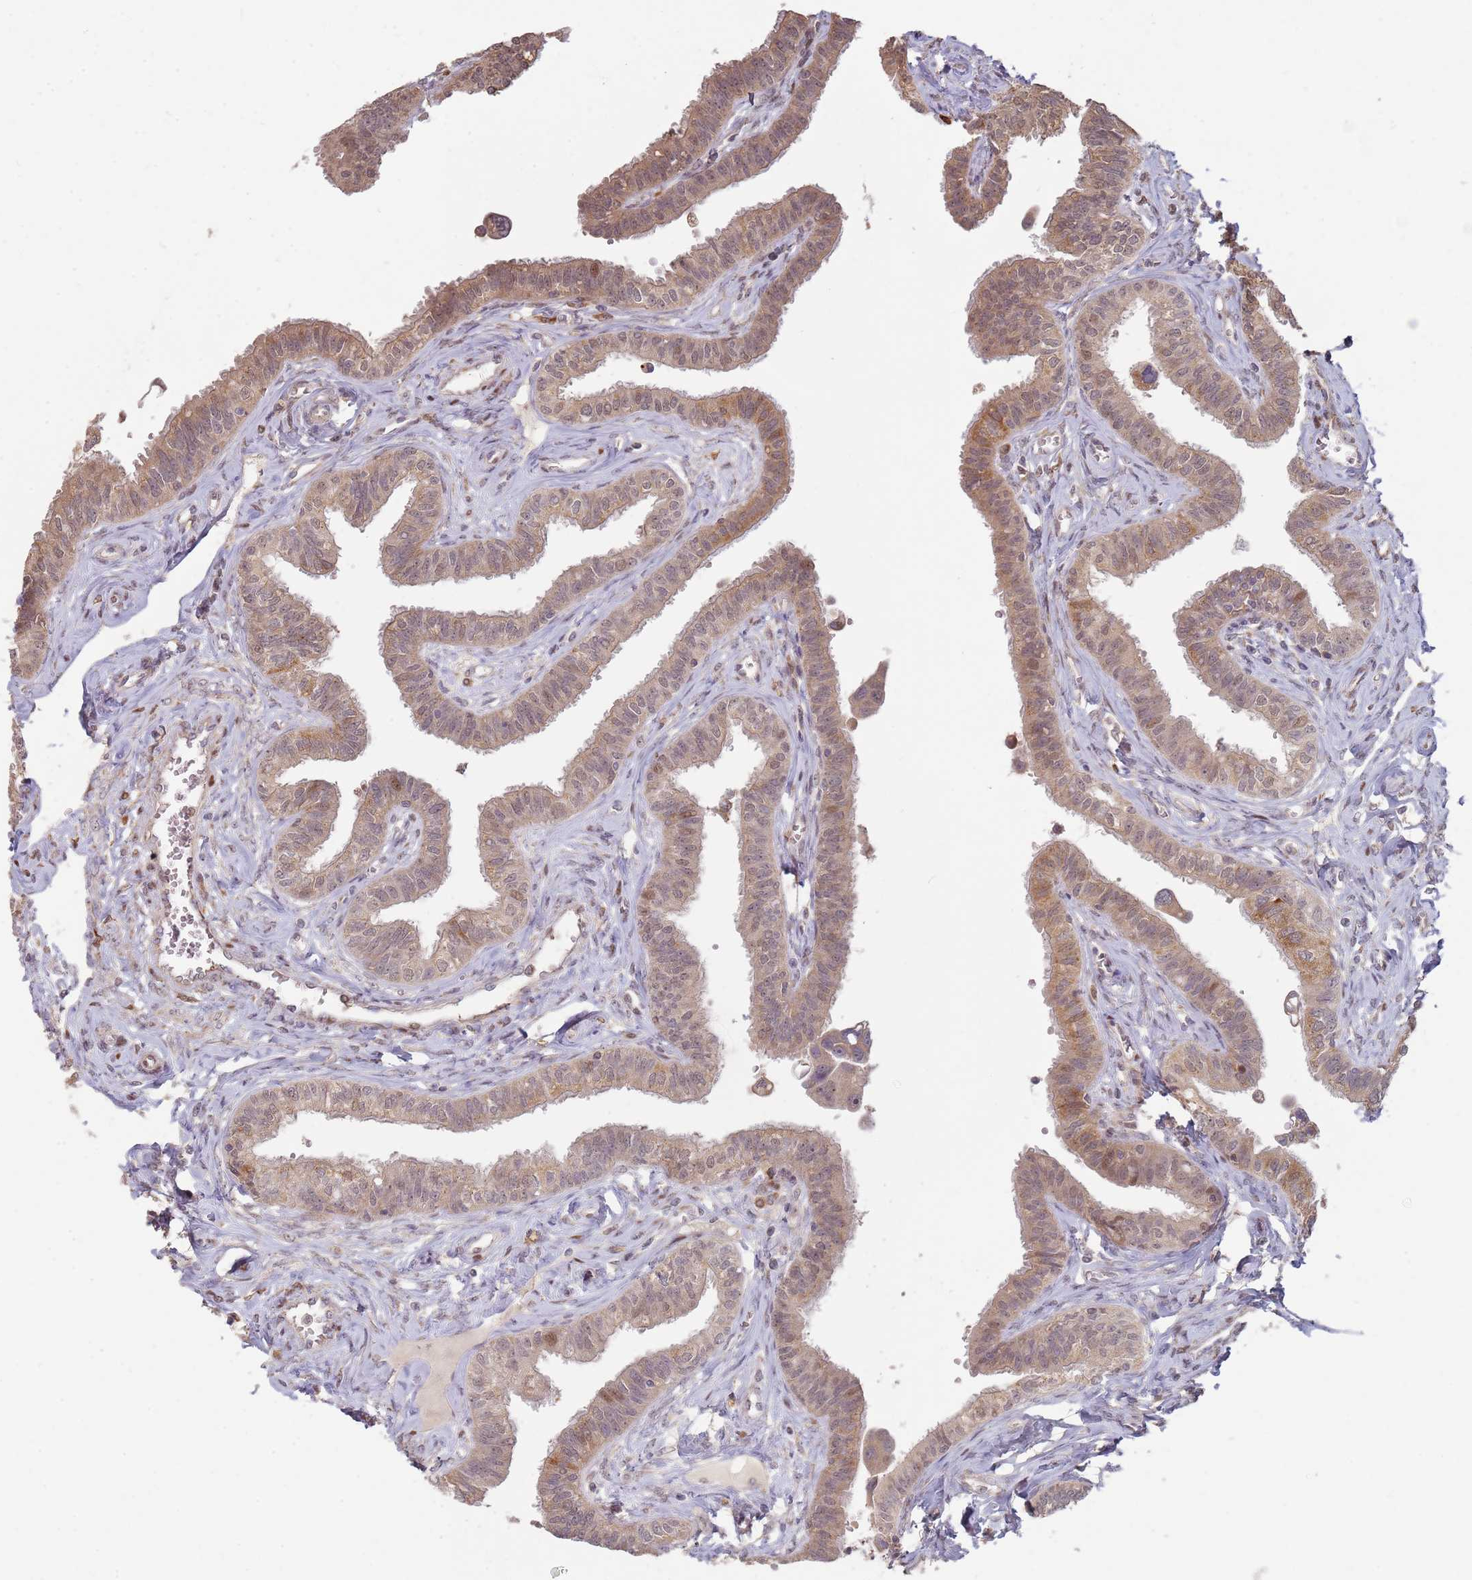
{"staining": {"intensity": "weak", "quantity": ">75%", "location": "cytoplasmic/membranous"}, "tissue": "fallopian tube", "cell_type": "Glandular cells", "image_type": "normal", "snomed": [{"axis": "morphology", "description": "Normal tissue, NOS"}, {"axis": "morphology", "description": "Carcinoma, NOS"}, {"axis": "topography", "description": "Fallopian tube"}, {"axis": "topography", "description": "Ovary"}], "caption": "About >75% of glandular cells in benign fallopian tube exhibit weak cytoplasmic/membranous protein expression as visualized by brown immunohistochemical staining.", "gene": "MPEG1", "patient": {"sex": "female", "age": 59}}